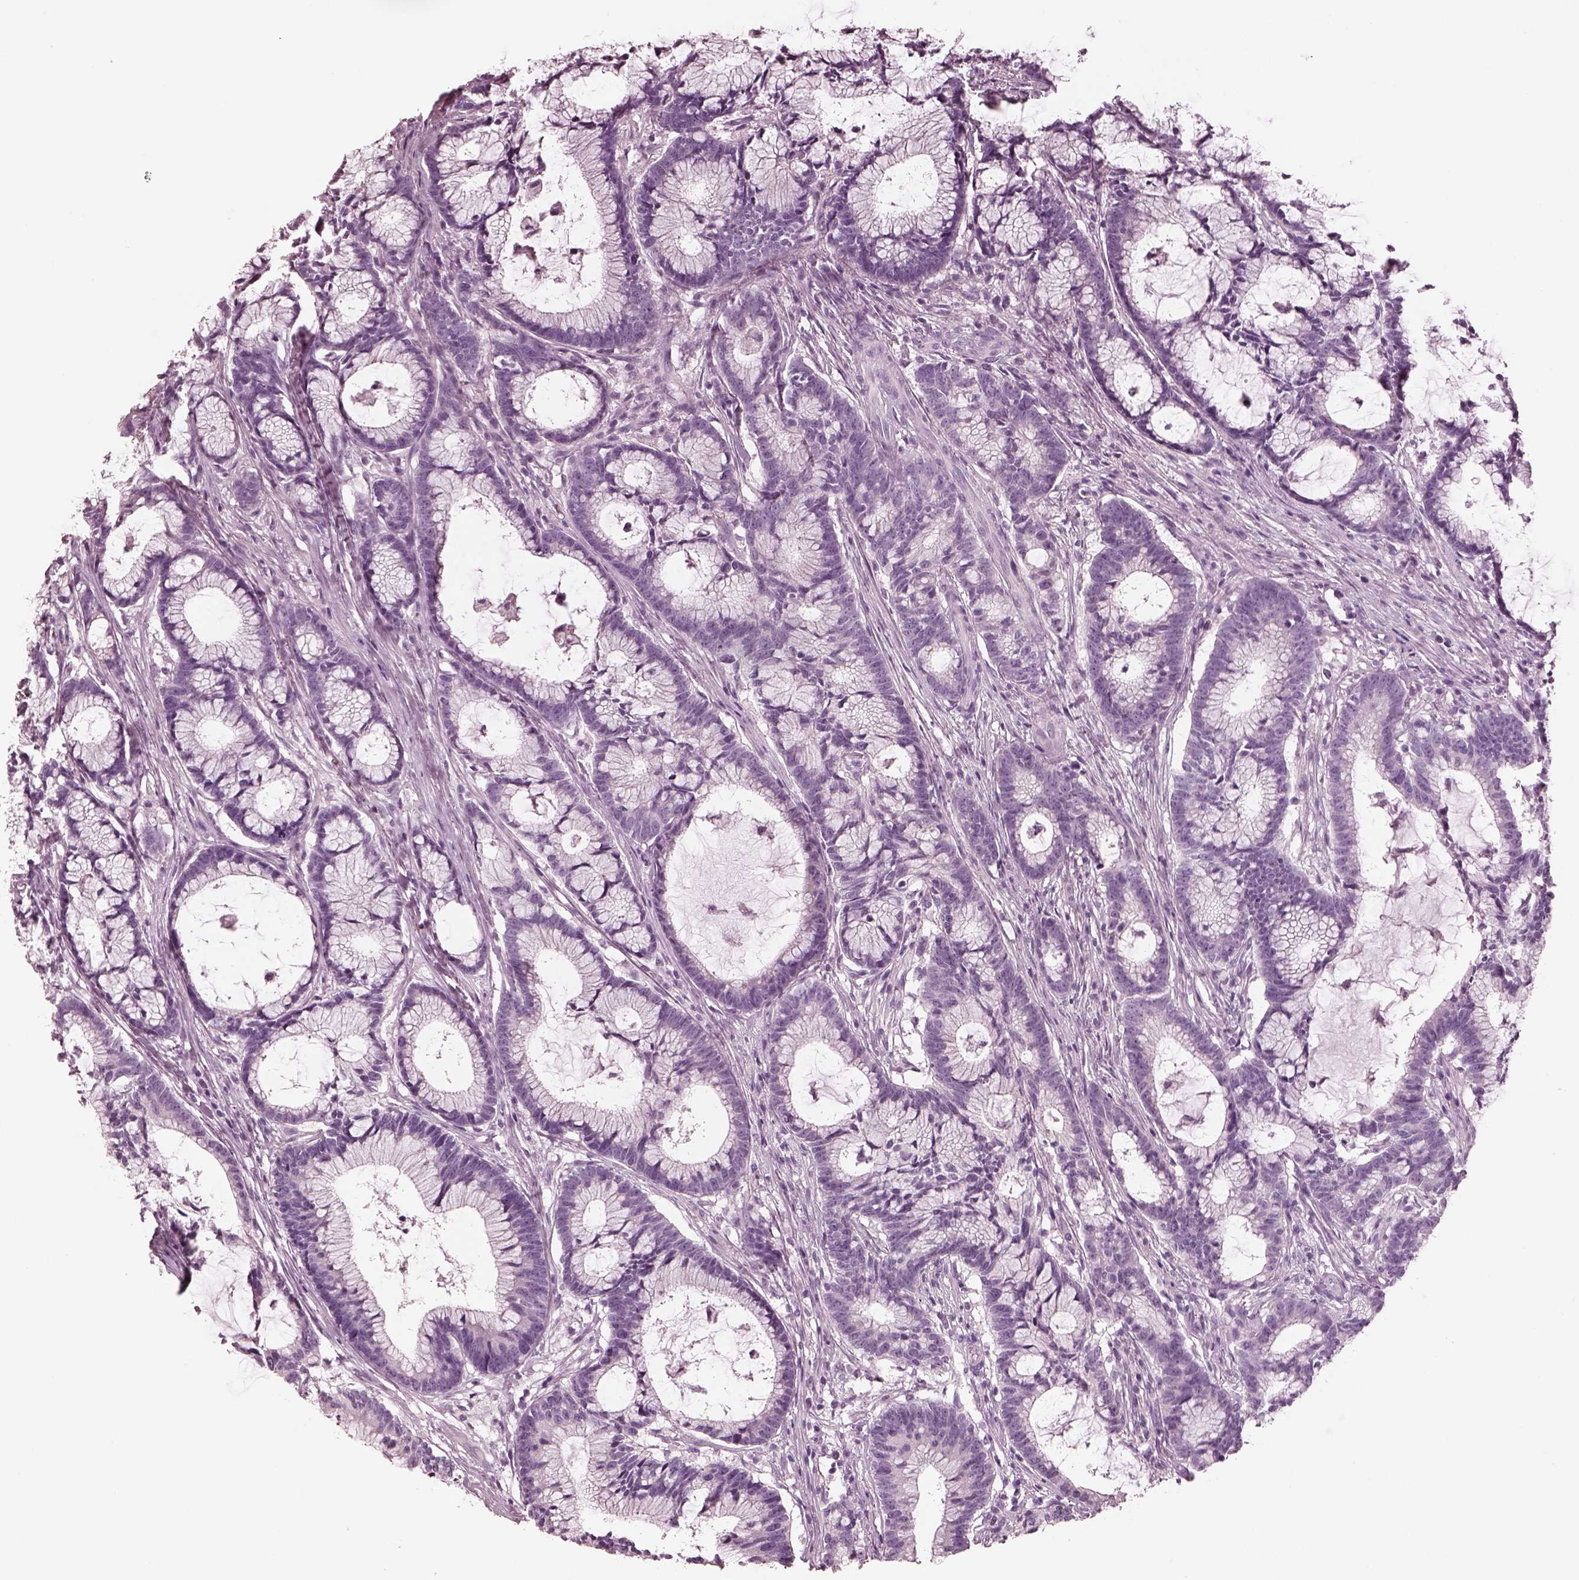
{"staining": {"intensity": "negative", "quantity": "none", "location": "none"}, "tissue": "colorectal cancer", "cell_type": "Tumor cells", "image_type": "cancer", "snomed": [{"axis": "morphology", "description": "Adenocarcinoma, NOS"}, {"axis": "topography", "description": "Colon"}], "caption": "Immunohistochemistry photomicrograph of human colorectal cancer (adenocarcinoma) stained for a protein (brown), which reveals no staining in tumor cells.", "gene": "PON3", "patient": {"sex": "female", "age": 78}}